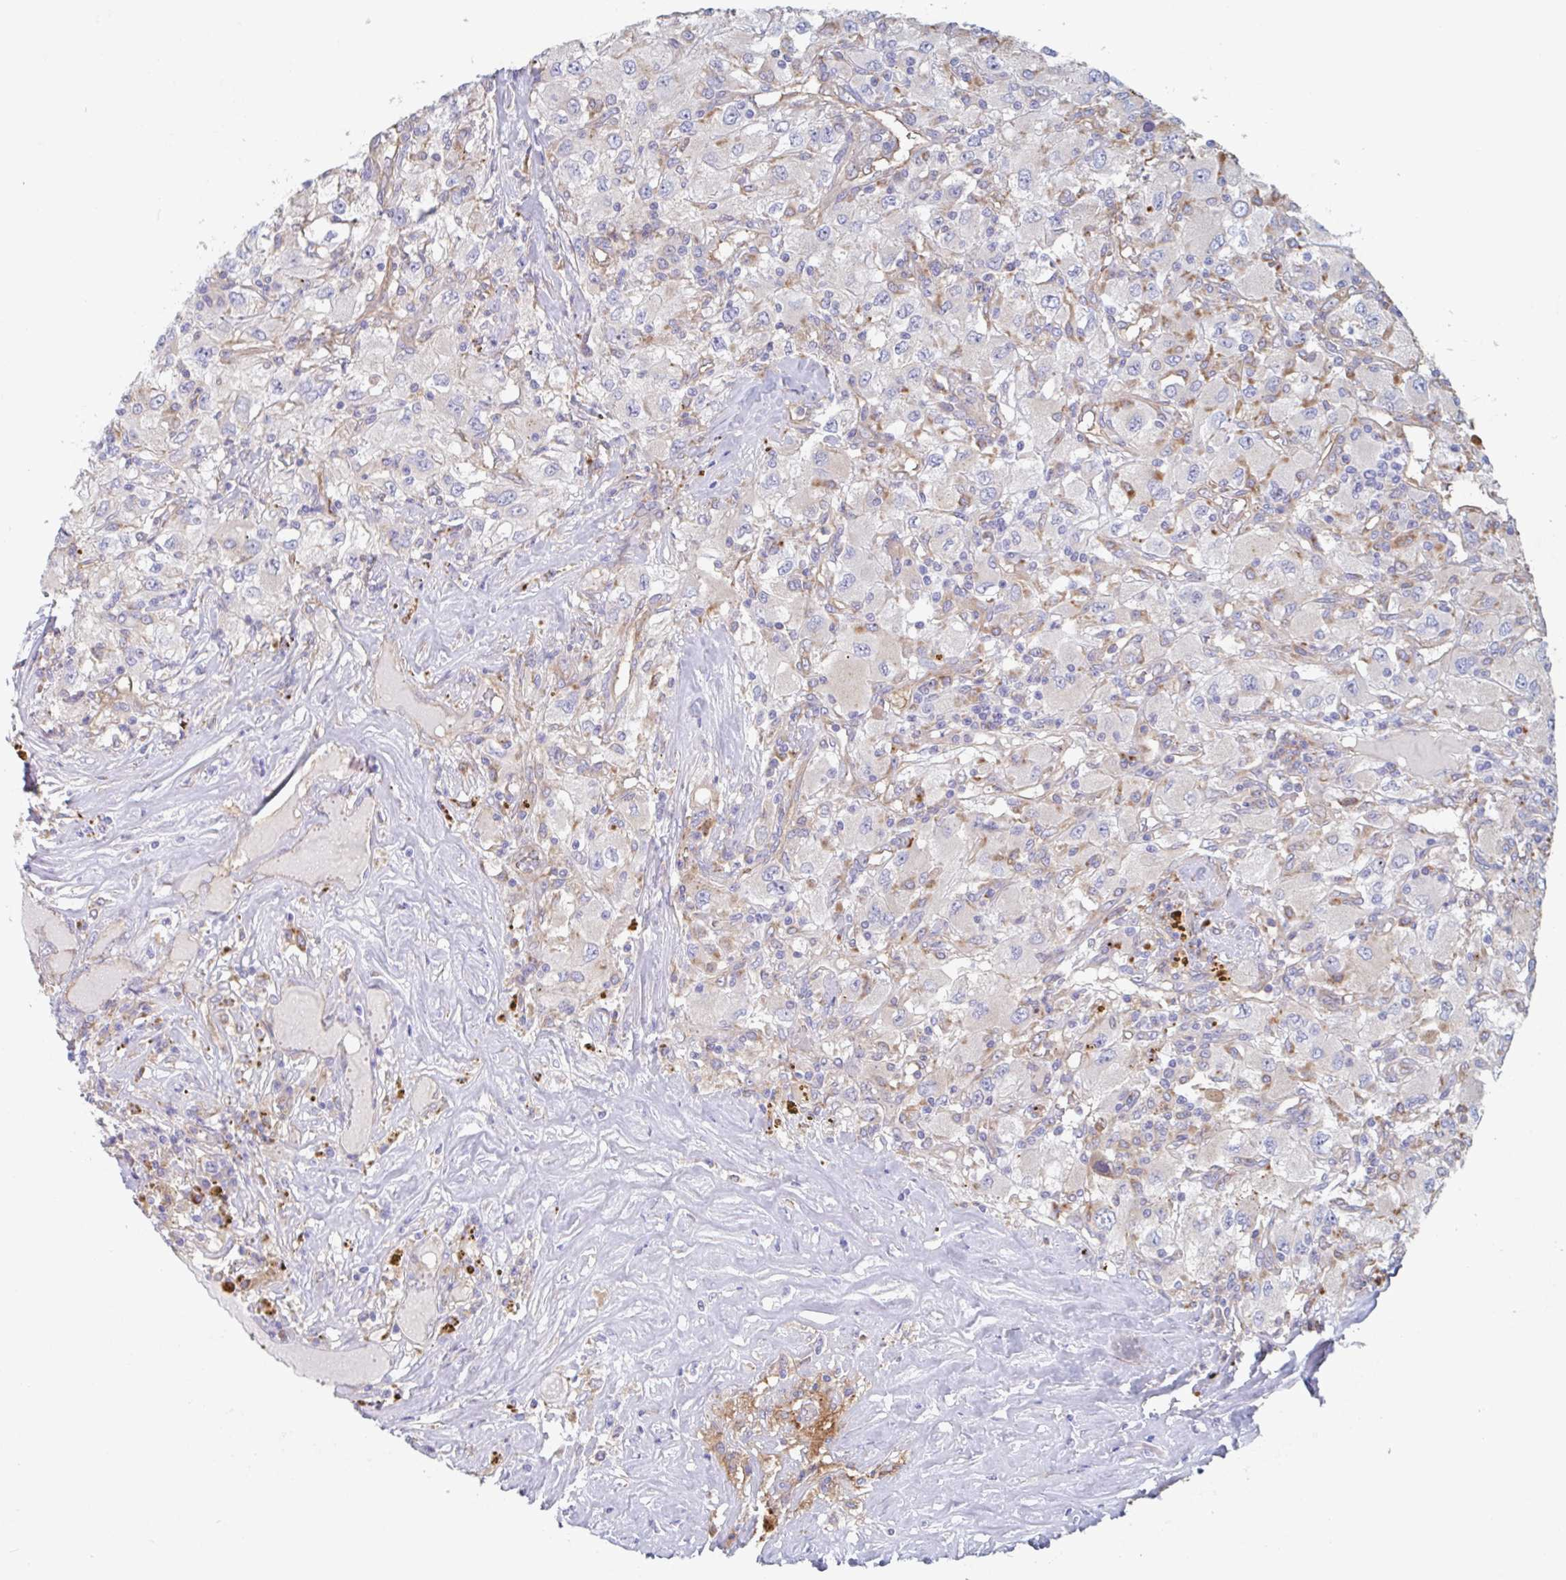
{"staining": {"intensity": "negative", "quantity": "none", "location": "none"}, "tissue": "renal cancer", "cell_type": "Tumor cells", "image_type": "cancer", "snomed": [{"axis": "morphology", "description": "Adenocarcinoma, NOS"}, {"axis": "topography", "description": "Kidney"}], "caption": "Histopathology image shows no protein positivity in tumor cells of adenocarcinoma (renal) tissue.", "gene": "MANBA", "patient": {"sex": "female", "age": 67}}